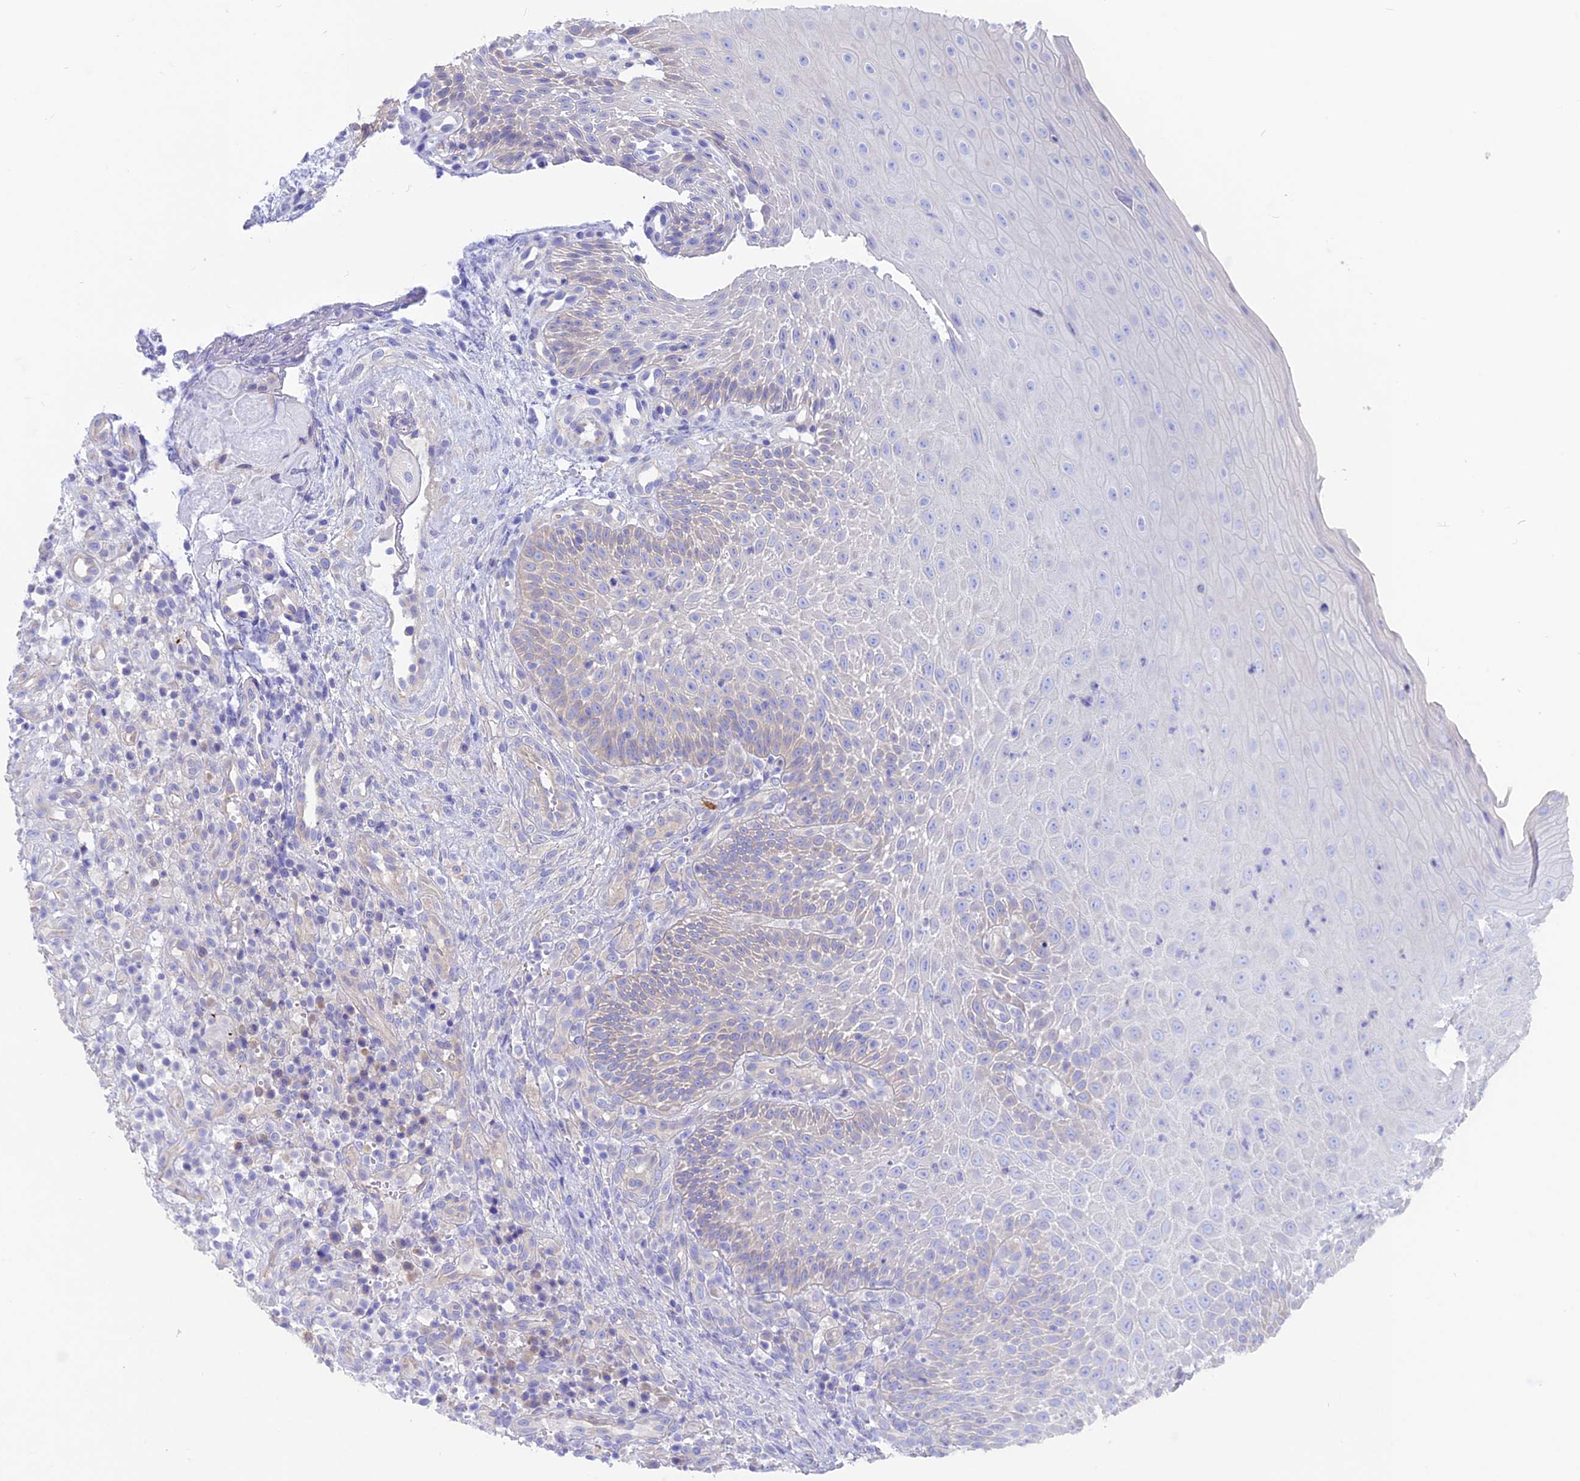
{"staining": {"intensity": "weak", "quantity": "<25%", "location": "cytoplasmic/membranous"}, "tissue": "oral mucosa", "cell_type": "Squamous epithelial cells", "image_type": "normal", "snomed": [{"axis": "morphology", "description": "Normal tissue, NOS"}, {"axis": "topography", "description": "Oral tissue"}], "caption": "Histopathology image shows no protein expression in squamous epithelial cells of normal oral mucosa. (DAB immunohistochemistry (IHC) with hematoxylin counter stain).", "gene": "LZTFL1", "patient": {"sex": "female", "age": 13}}